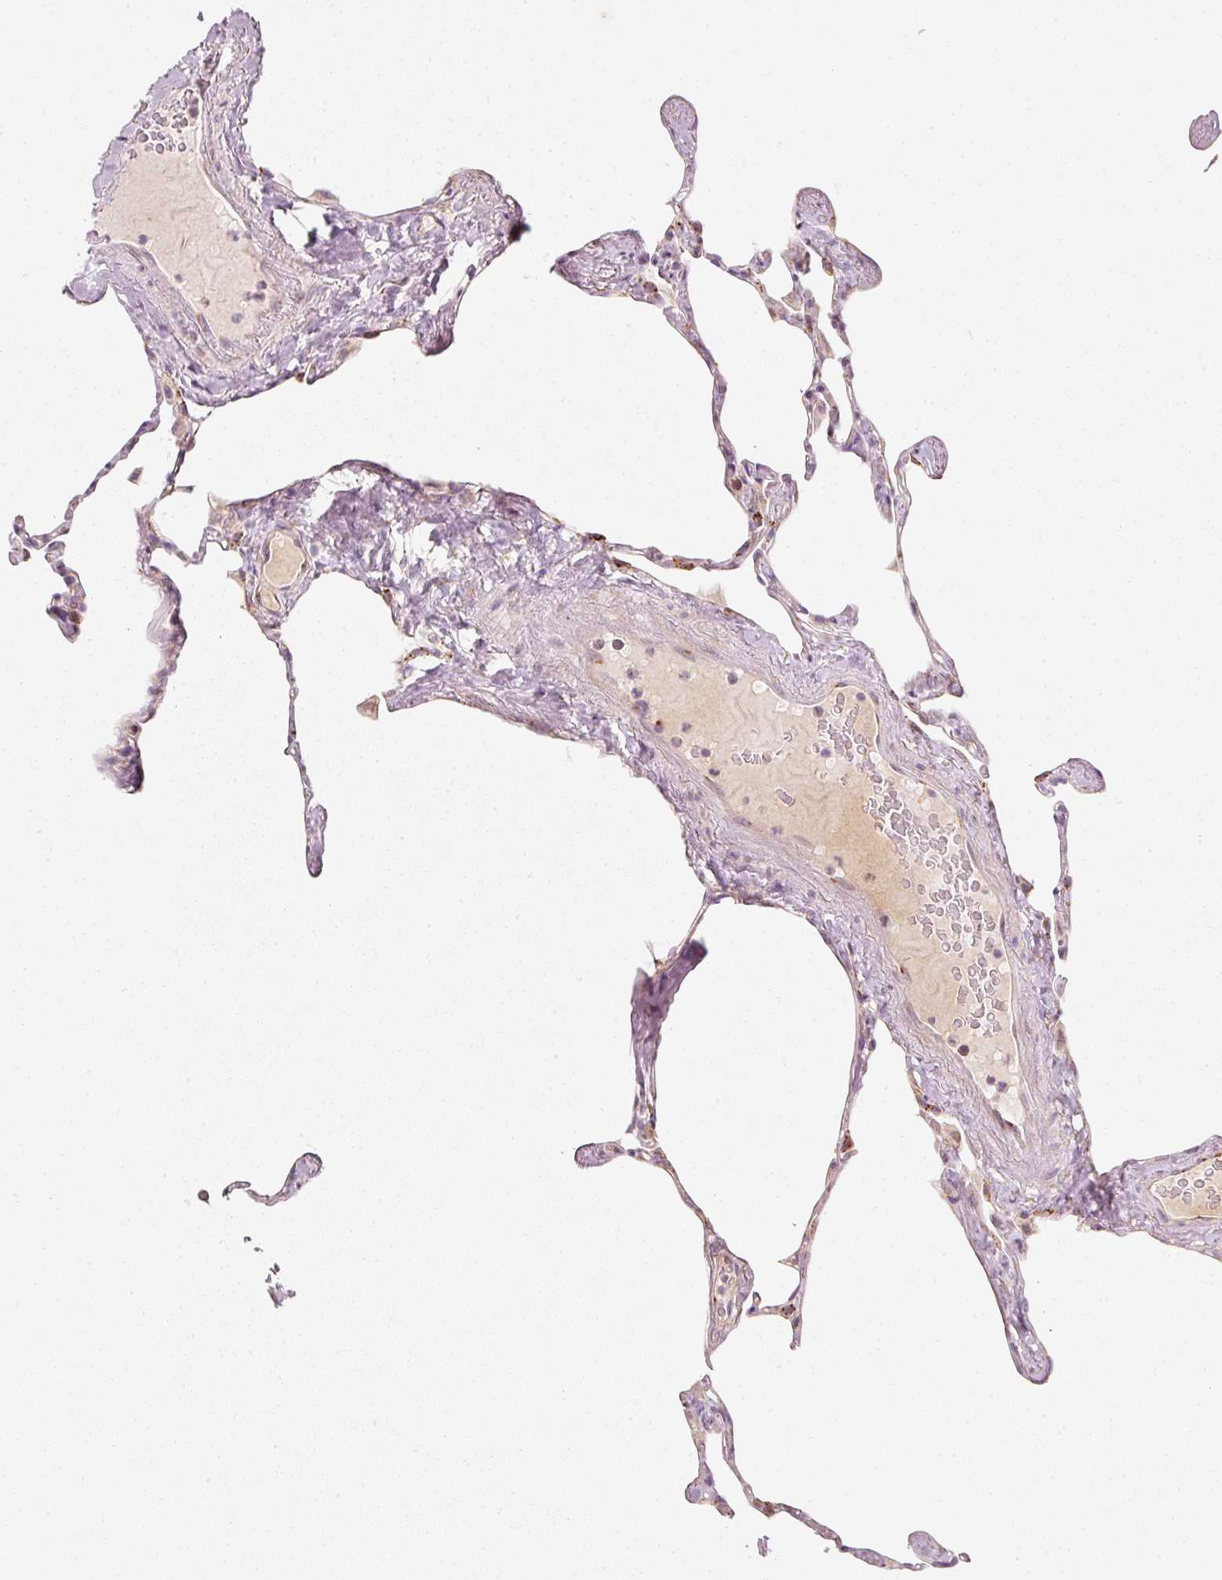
{"staining": {"intensity": "moderate", "quantity": "25%-75%", "location": "cytoplasmic/membranous"}, "tissue": "lung", "cell_type": "Alveolar cells", "image_type": "normal", "snomed": [{"axis": "morphology", "description": "Normal tissue, NOS"}, {"axis": "topography", "description": "Lung"}], "caption": "Protein expression analysis of normal lung displays moderate cytoplasmic/membranous expression in approximately 25%-75% of alveolar cells.", "gene": "SLC20A1", "patient": {"sex": "male", "age": 65}}